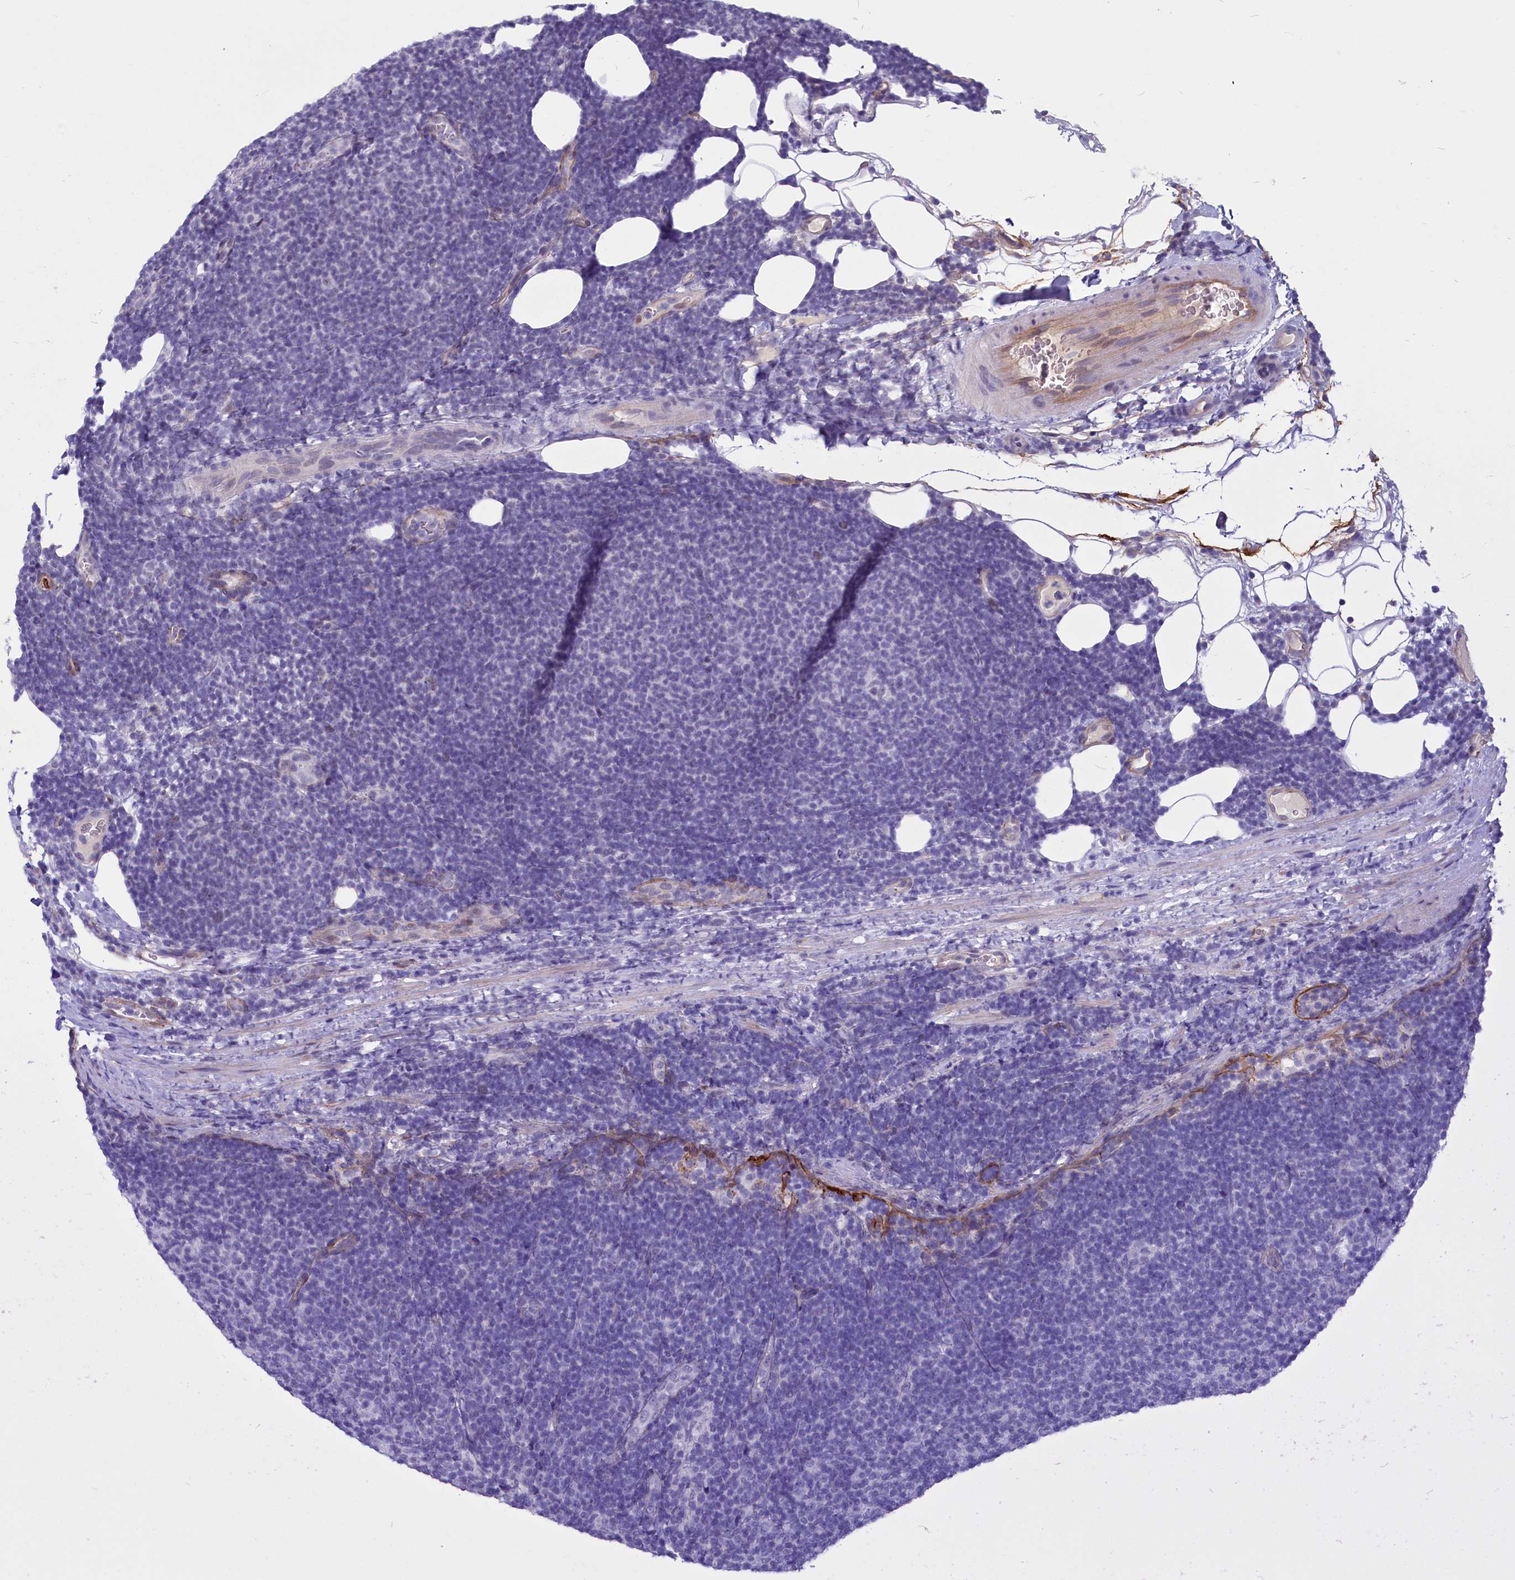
{"staining": {"intensity": "negative", "quantity": "none", "location": "none"}, "tissue": "lymphoma", "cell_type": "Tumor cells", "image_type": "cancer", "snomed": [{"axis": "morphology", "description": "Malignant lymphoma, non-Hodgkin's type, Low grade"}, {"axis": "topography", "description": "Lymph node"}], "caption": "IHC micrograph of neoplastic tissue: human low-grade malignant lymphoma, non-Hodgkin's type stained with DAB displays no significant protein positivity in tumor cells.", "gene": "PROCR", "patient": {"sex": "male", "age": 66}}